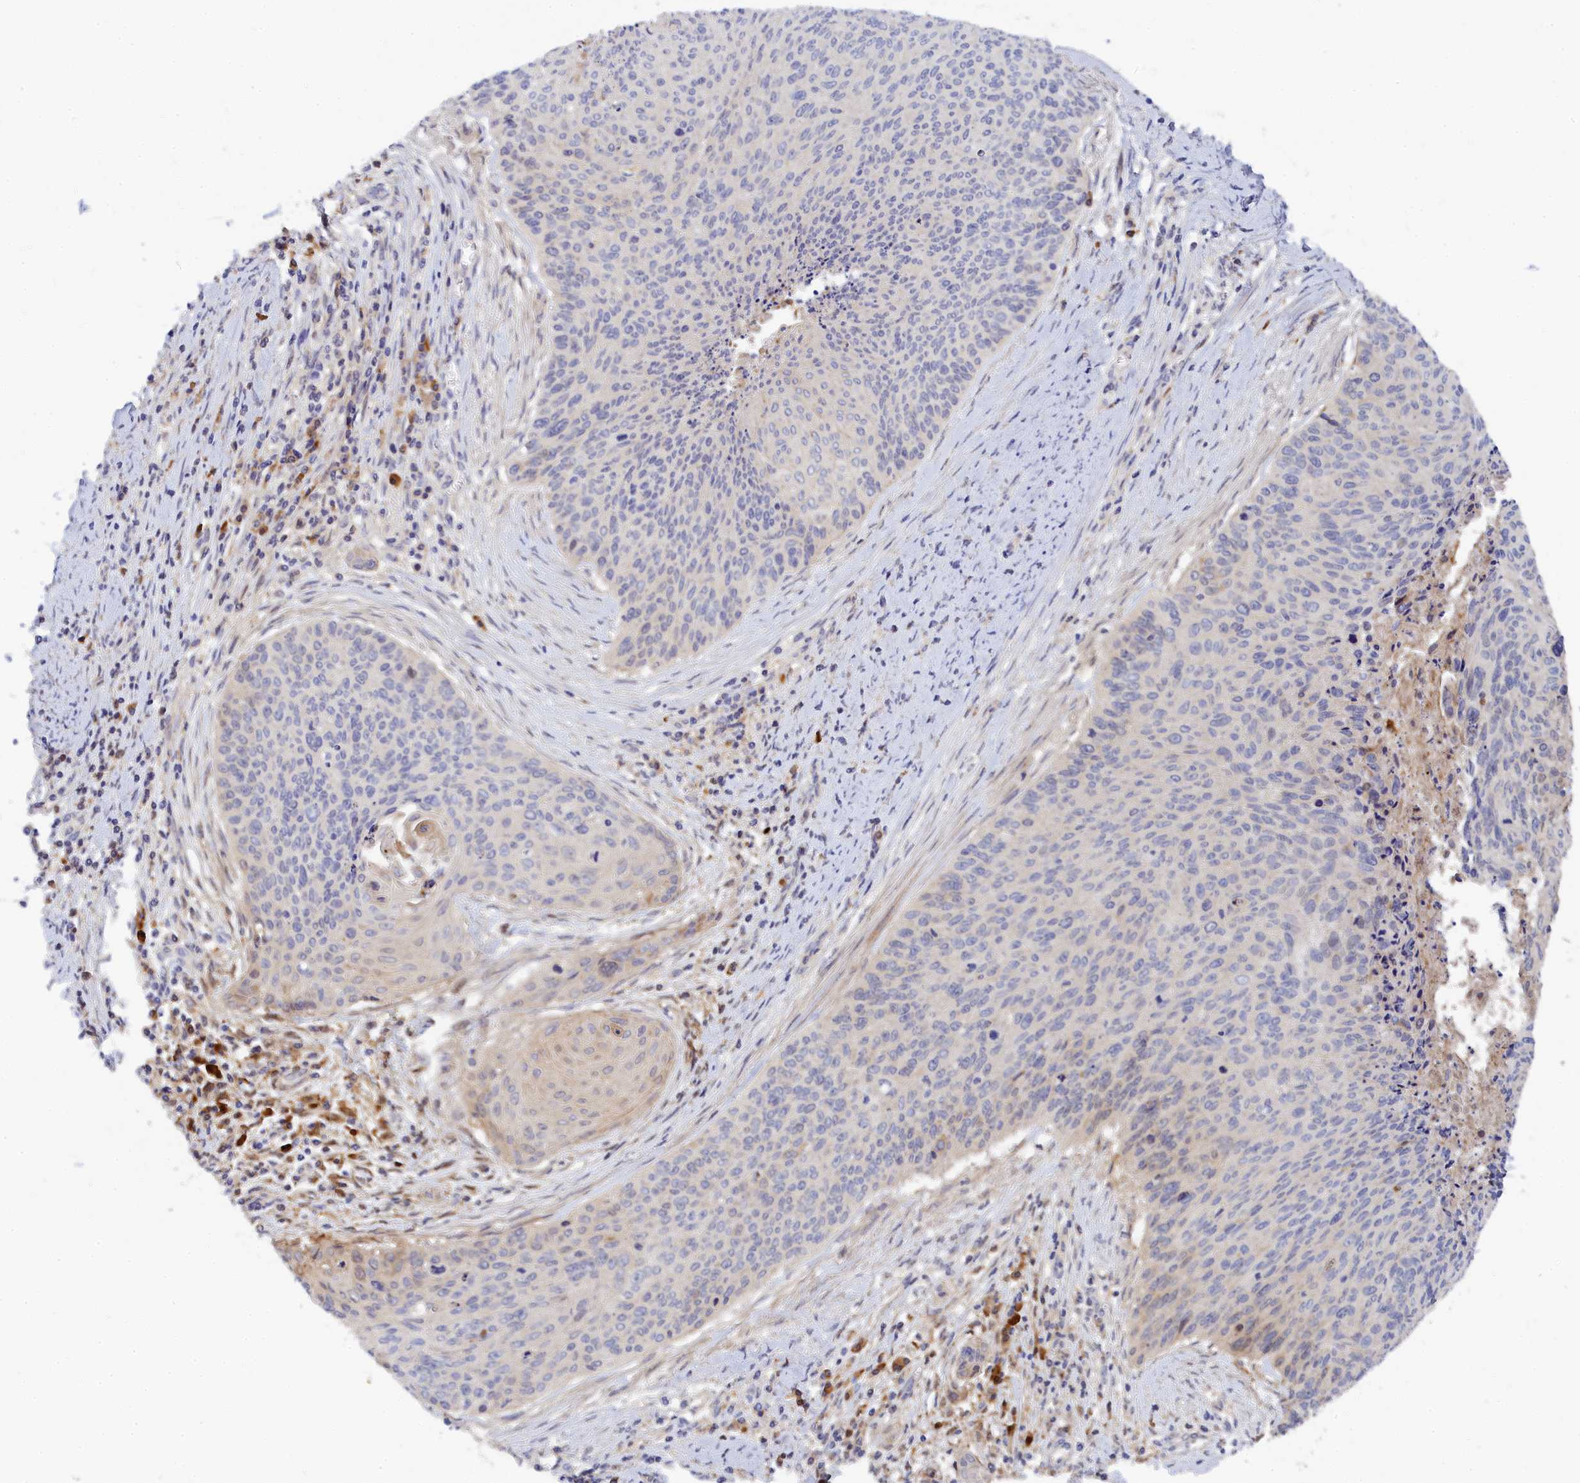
{"staining": {"intensity": "moderate", "quantity": "<25%", "location": "cytoplasmic/membranous"}, "tissue": "cervical cancer", "cell_type": "Tumor cells", "image_type": "cancer", "snomed": [{"axis": "morphology", "description": "Squamous cell carcinoma, NOS"}, {"axis": "topography", "description": "Cervix"}], "caption": "Immunohistochemical staining of cervical cancer exhibits low levels of moderate cytoplasmic/membranous positivity in about <25% of tumor cells. The protein is stained brown, and the nuclei are stained in blue (DAB (3,3'-diaminobenzidine) IHC with brightfield microscopy, high magnification).", "gene": "SPATA5L1", "patient": {"sex": "female", "age": 55}}